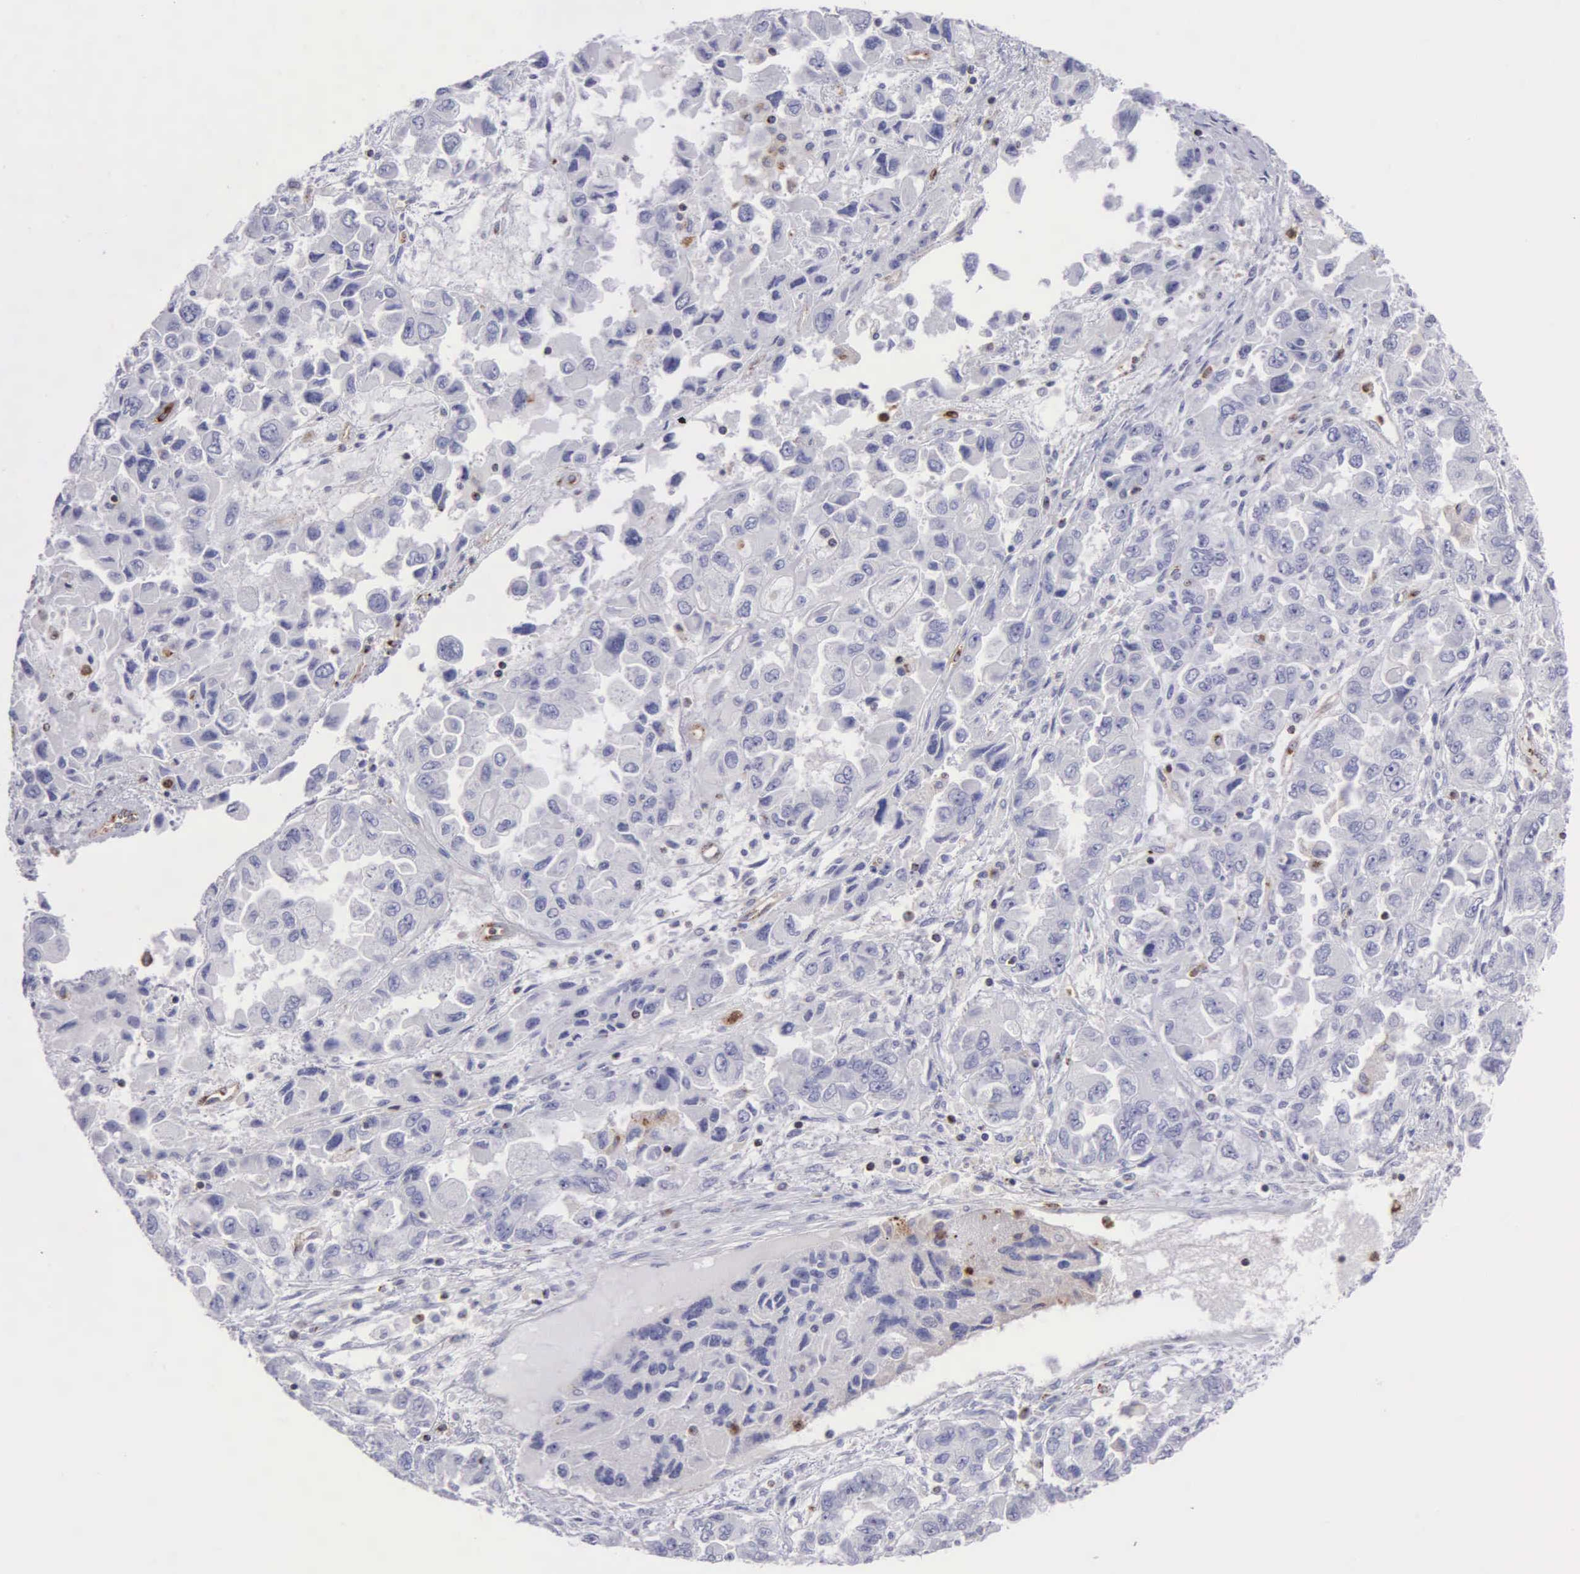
{"staining": {"intensity": "negative", "quantity": "none", "location": "none"}, "tissue": "ovarian cancer", "cell_type": "Tumor cells", "image_type": "cancer", "snomed": [{"axis": "morphology", "description": "Cystadenocarcinoma, serous, NOS"}, {"axis": "topography", "description": "Ovary"}], "caption": "There is no significant expression in tumor cells of ovarian cancer (serous cystadenocarcinoma). (Immunohistochemistry, brightfield microscopy, high magnification).", "gene": "SRGN", "patient": {"sex": "female", "age": 84}}